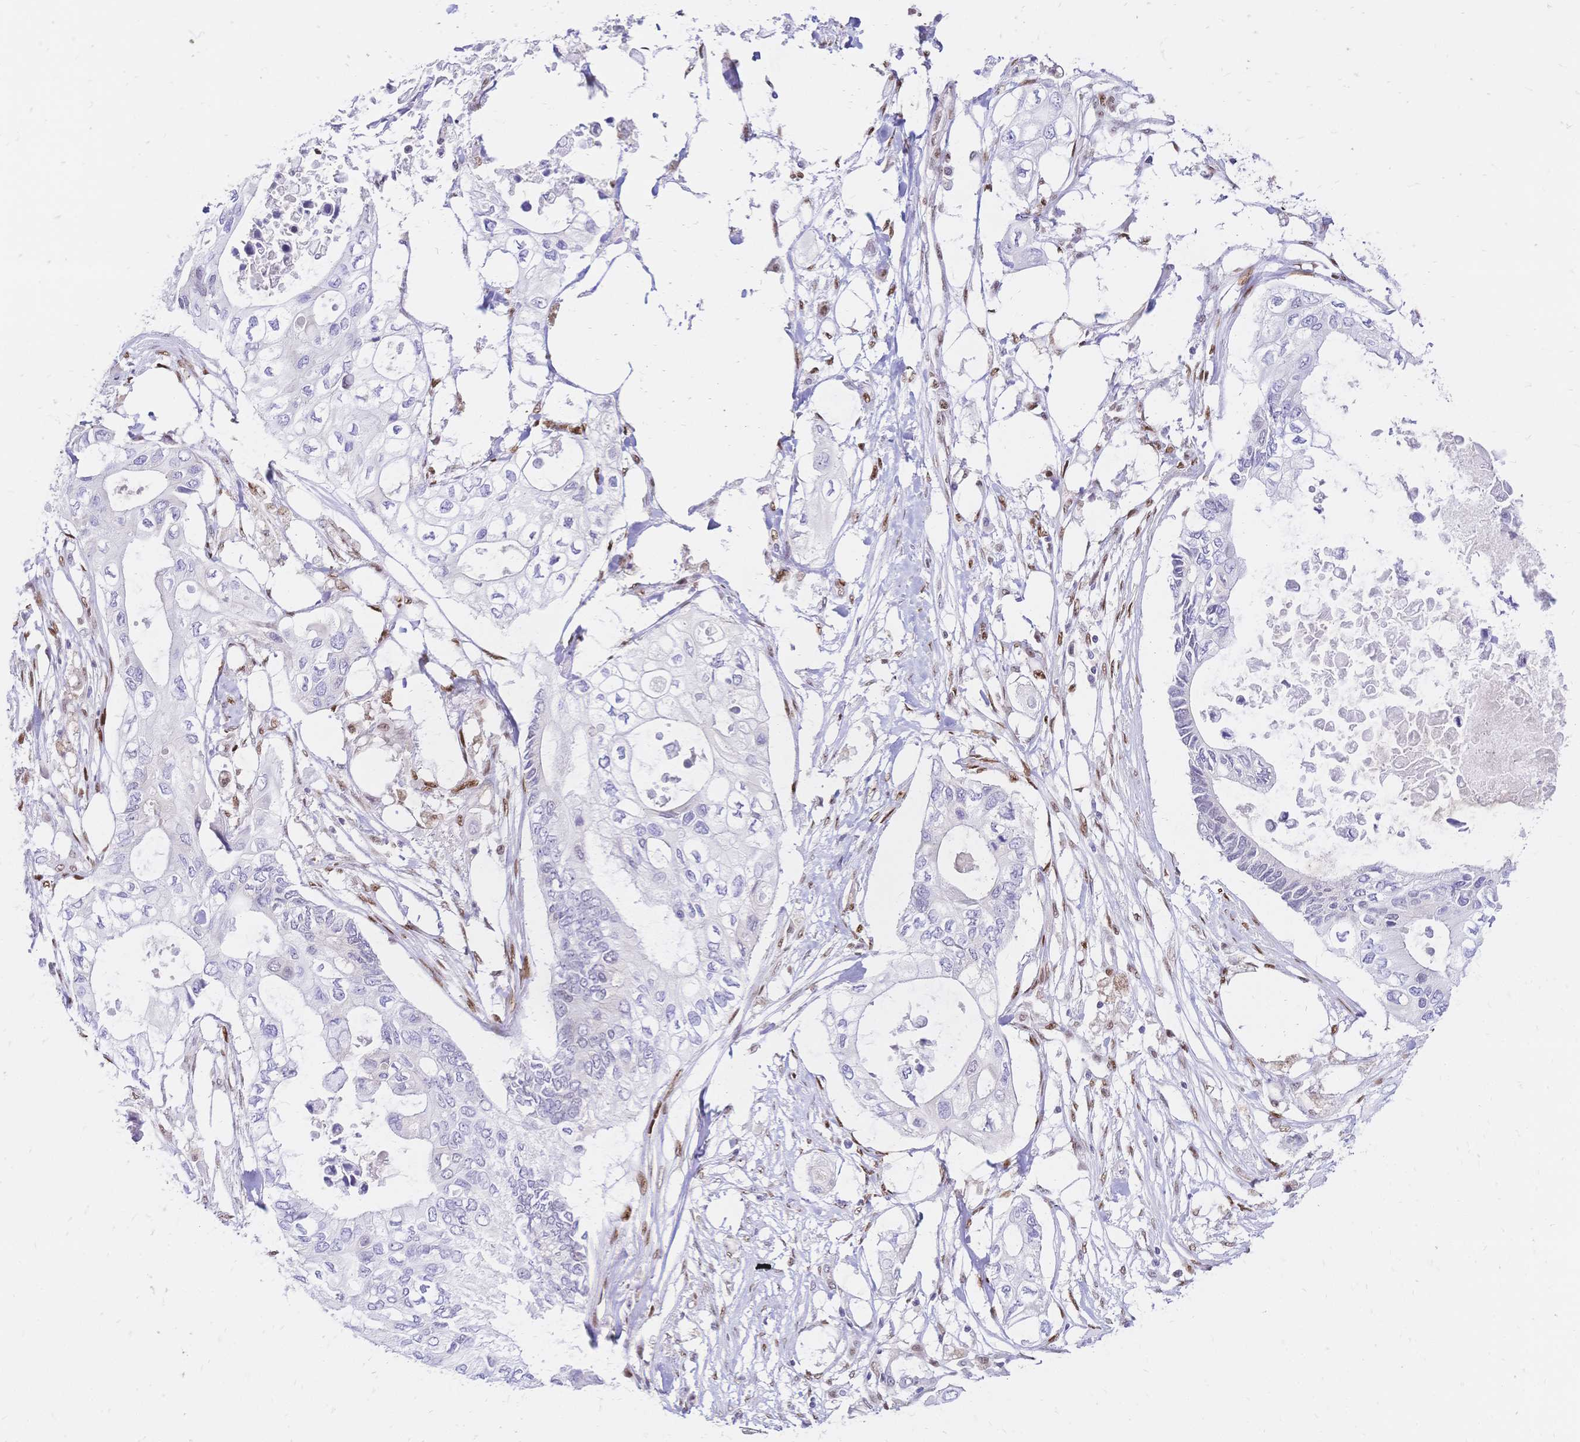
{"staining": {"intensity": "moderate", "quantity": "25%-75%", "location": "nuclear"}, "tissue": "pancreatic cancer", "cell_type": "Tumor cells", "image_type": "cancer", "snomed": [{"axis": "morphology", "description": "Adenocarcinoma, NOS"}, {"axis": "topography", "description": "Pancreas"}], "caption": "Moderate nuclear protein positivity is identified in about 25%-75% of tumor cells in pancreatic cancer.", "gene": "NFIC", "patient": {"sex": "female", "age": 63}}